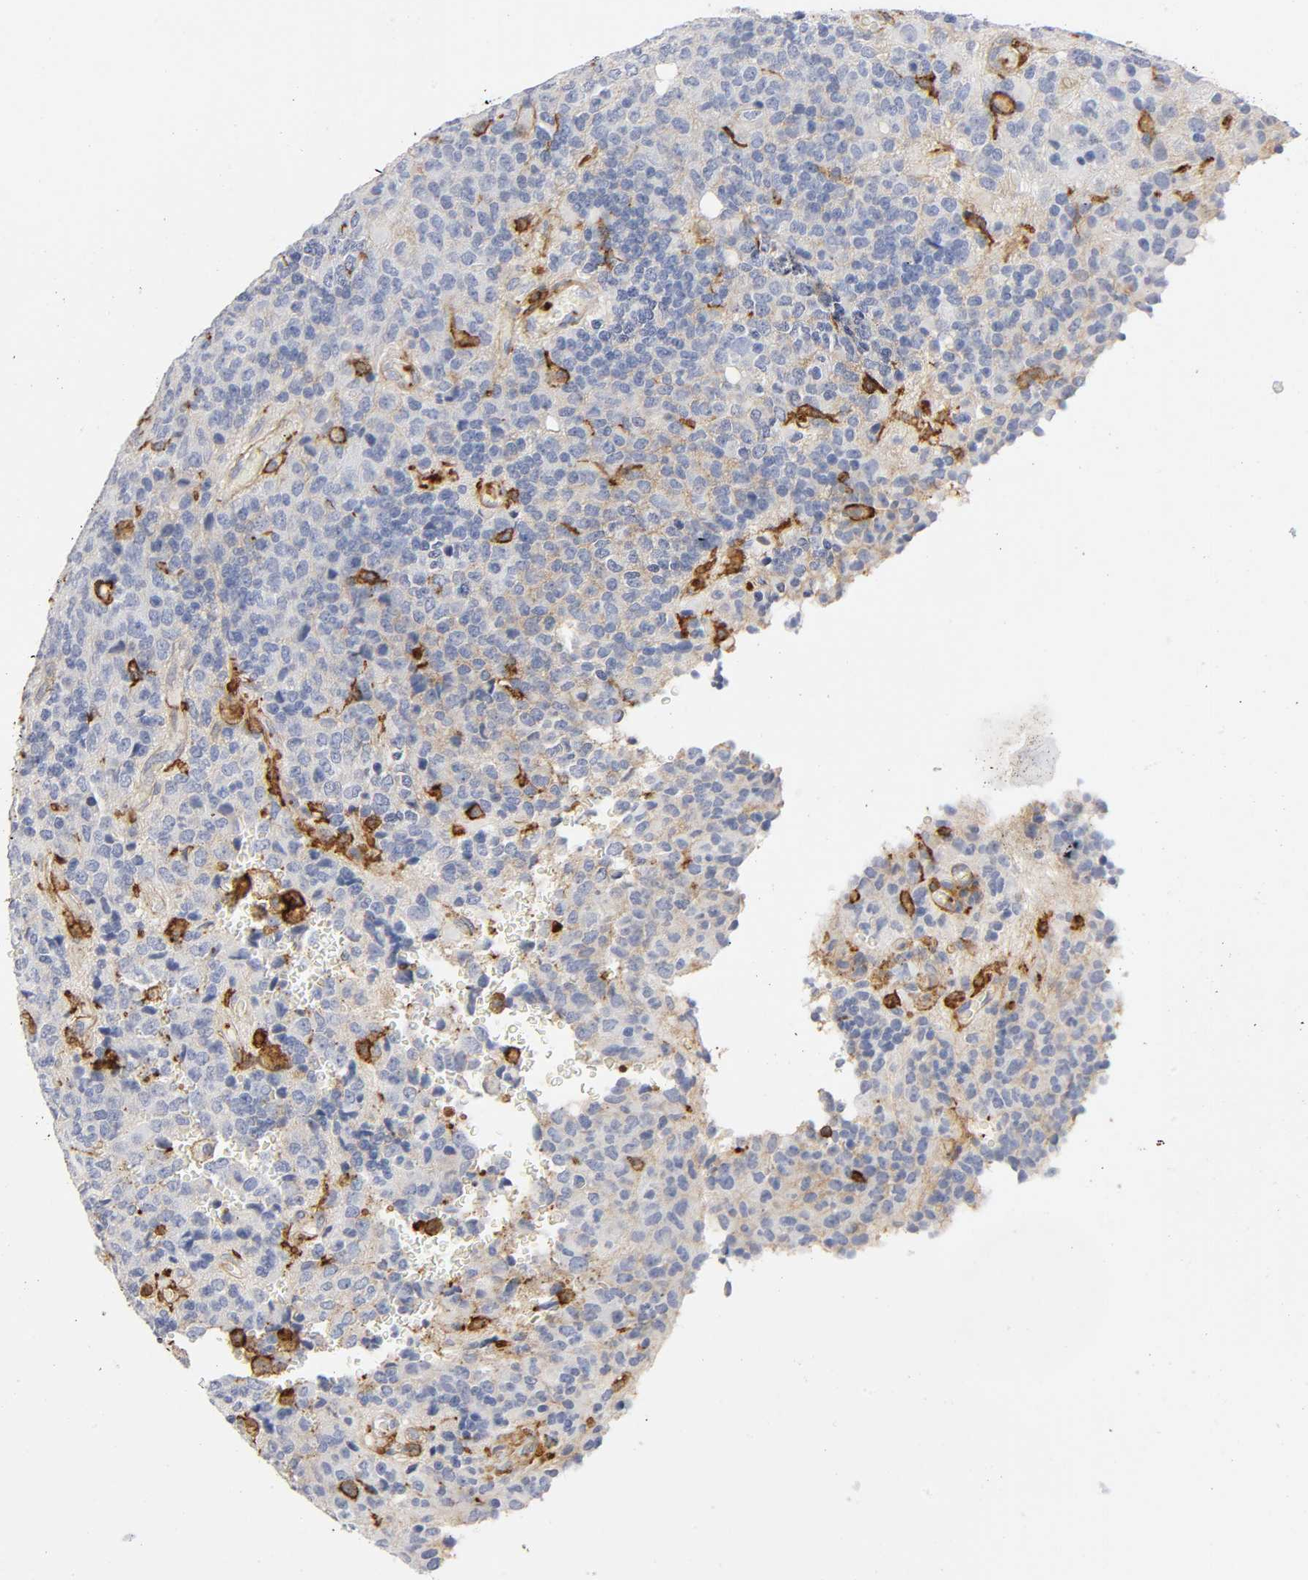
{"staining": {"intensity": "moderate", "quantity": "<25%", "location": "cytoplasmic/membranous"}, "tissue": "glioma", "cell_type": "Tumor cells", "image_type": "cancer", "snomed": [{"axis": "morphology", "description": "Glioma, malignant, High grade"}, {"axis": "topography", "description": "pancreas cauda"}], "caption": "Immunohistochemistry (IHC) of high-grade glioma (malignant) exhibits low levels of moderate cytoplasmic/membranous positivity in about <25% of tumor cells.", "gene": "LYN", "patient": {"sex": "male", "age": 60}}